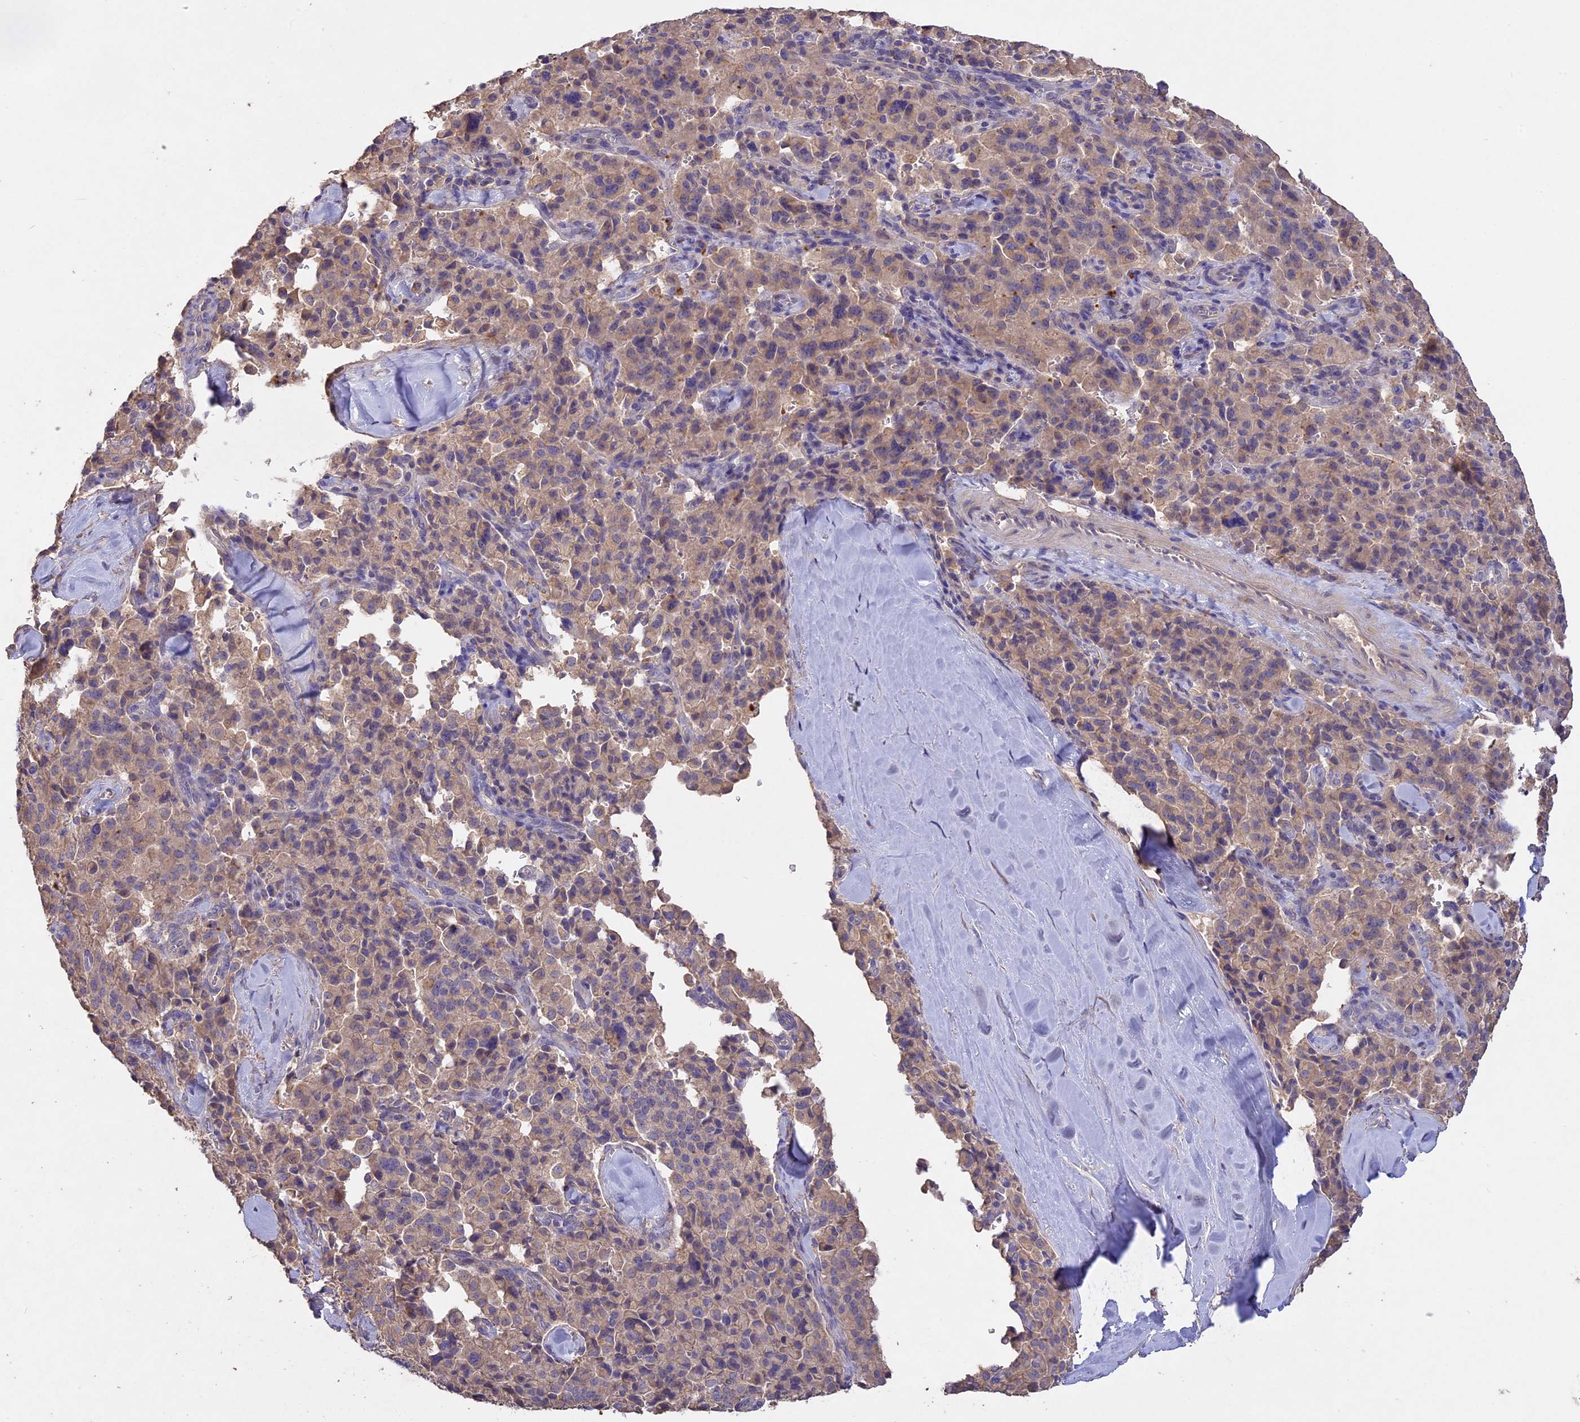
{"staining": {"intensity": "weak", "quantity": "25%-75%", "location": "cytoplasmic/membranous"}, "tissue": "pancreatic cancer", "cell_type": "Tumor cells", "image_type": "cancer", "snomed": [{"axis": "morphology", "description": "Adenocarcinoma, NOS"}, {"axis": "topography", "description": "Pancreas"}], "caption": "Human pancreatic adenocarcinoma stained with a protein marker reveals weak staining in tumor cells.", "gene": "SLC26A4", "patient": {"sex": "male", "age": 65}}